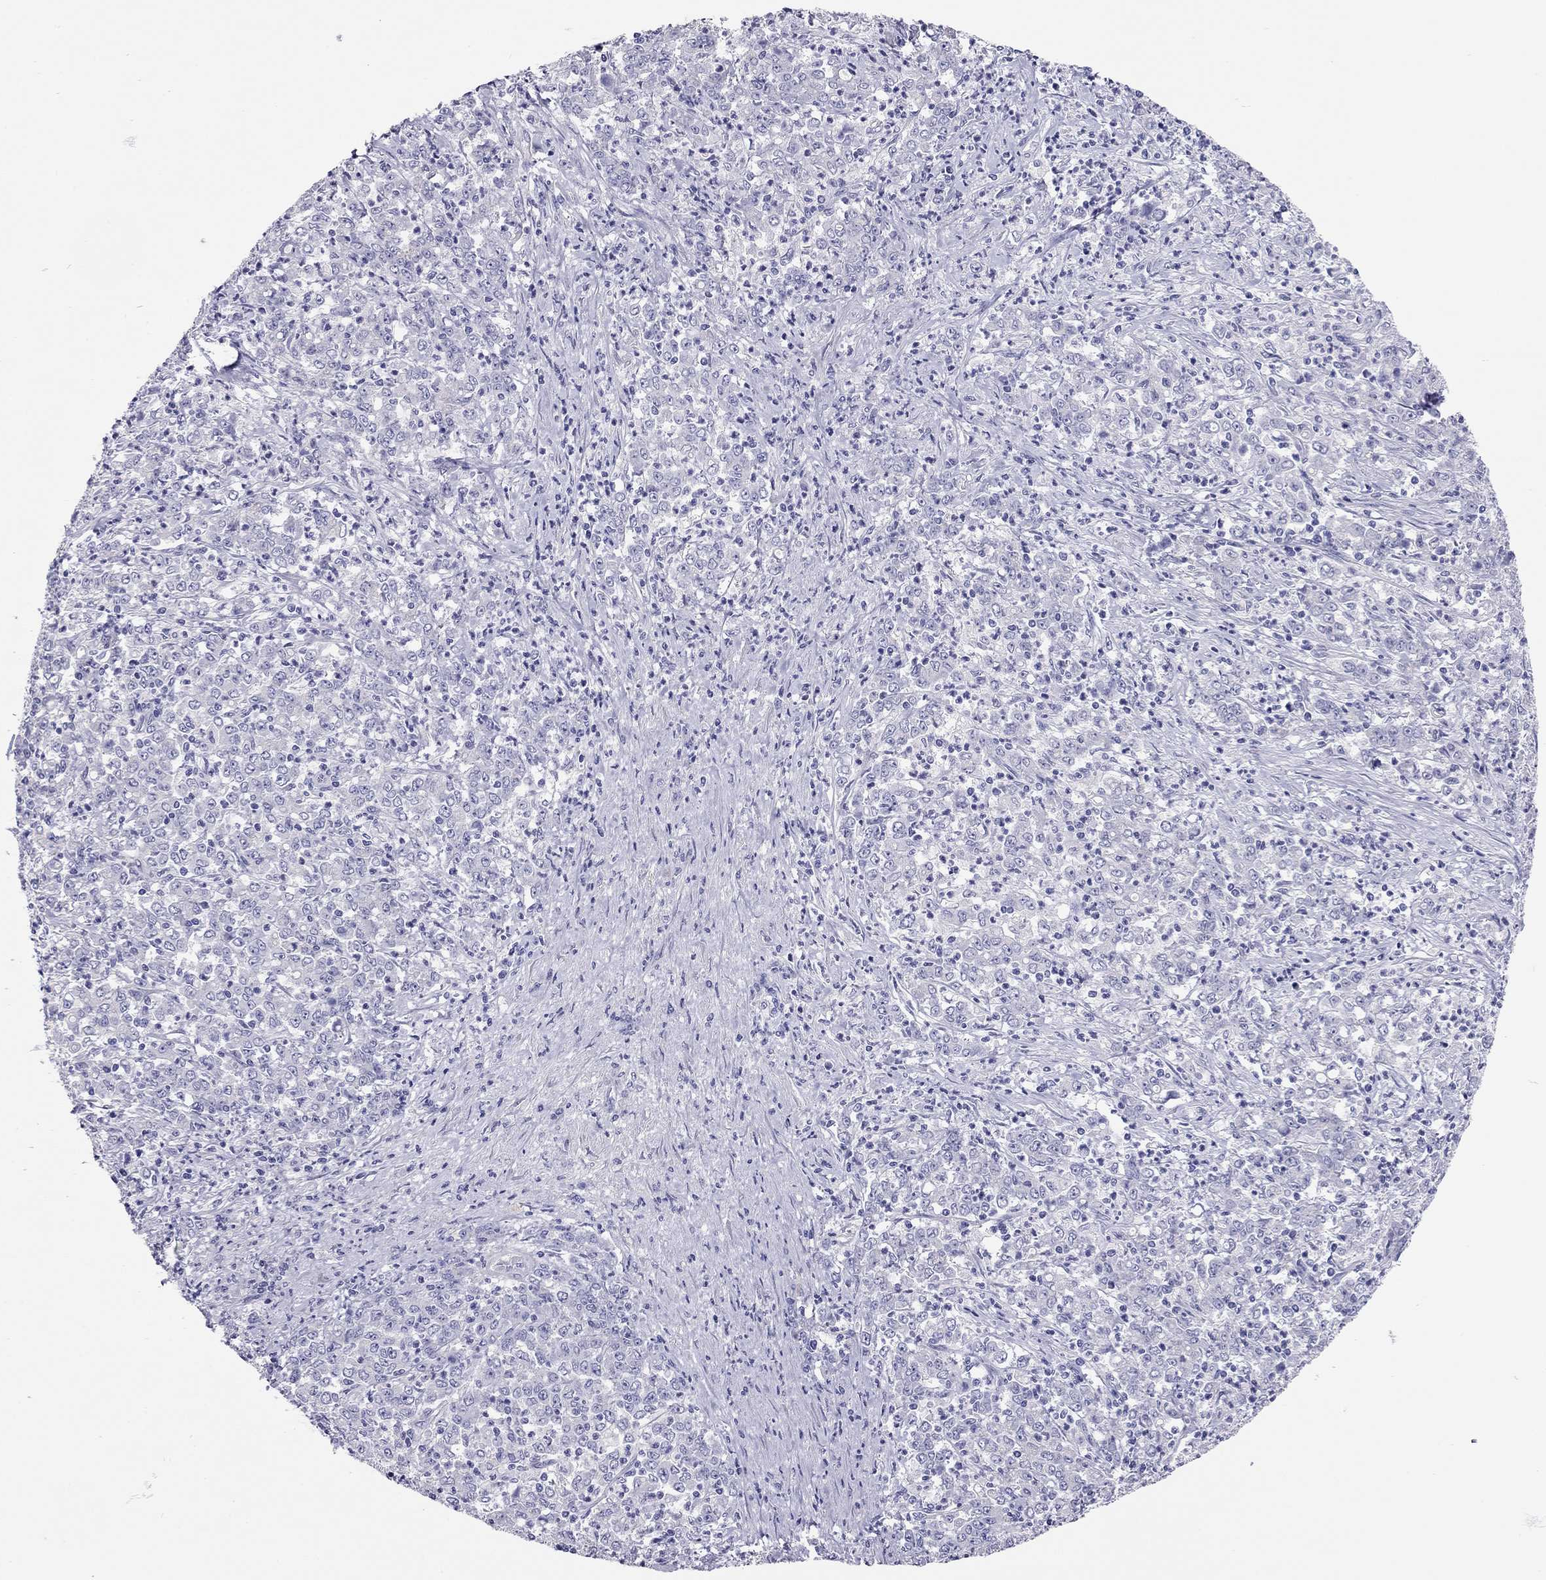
{"staining": {"intensity": "negative", "quantity": "none", "location": "none"}, "tissue": "stomach cancer", "cell_type": "Tumor cells", "image_type": "cancer", "snomed": [{"axis": "morphology", "description": "Adenocarcinoma, NOS"}, {"axis": "topography", "description": "Stomach, lower"}], "caption": "This is a photomicrograph of immunohistochemistry staining of adenocarcinoma (stomach), which shows no positivity in tumor cells.", "gene": "SCARB1", "patient": {"sex": "female", "age": 71}}